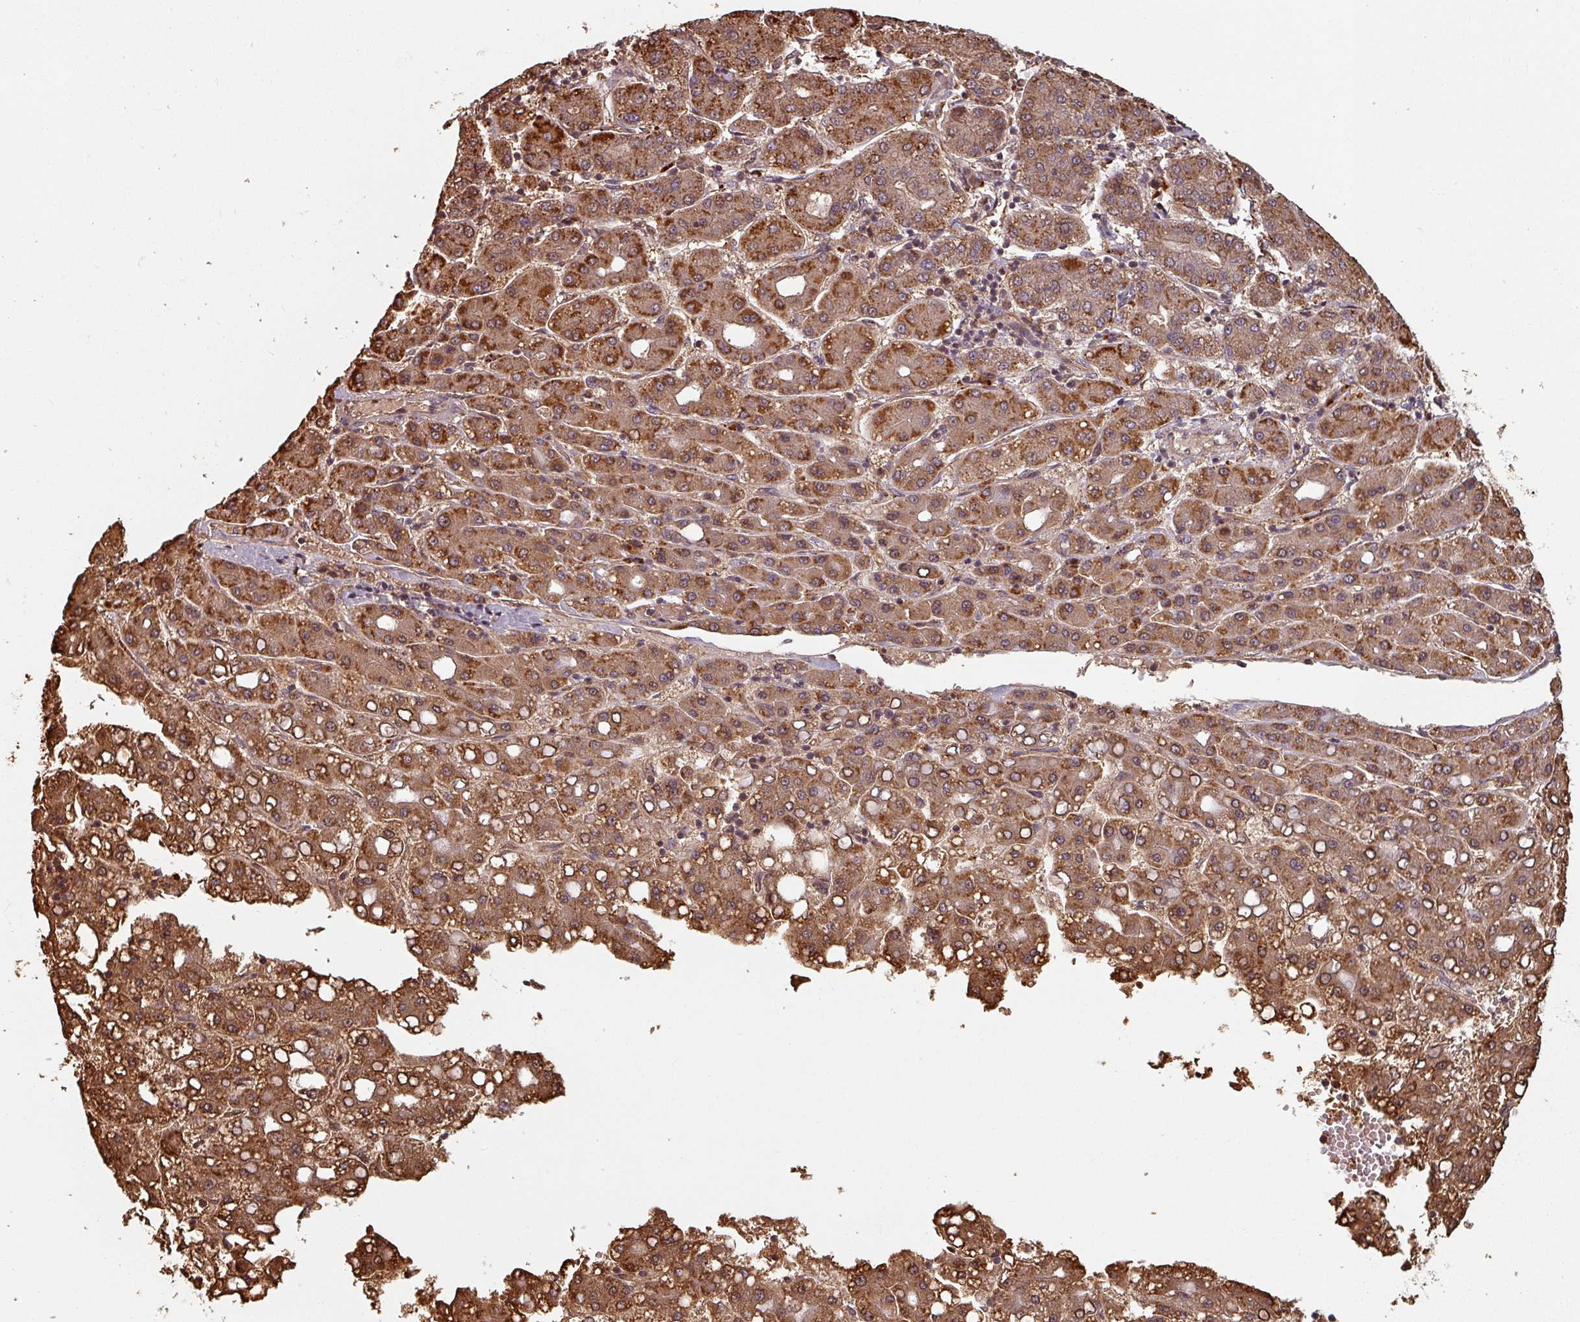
{"staining": {"intensity": "strong", "quantity": ">75%", "location": "cytoplasmic/membranous"}, "tissue": "liver cancer", "cell_type": "Tumor cells", "image_type": "cancer", "snomed": [{"axis": "morphology", "description": "Carcinoma, Hepatocellular, NOS"}, {"axis": "topography", "description": "Liver"}], "caption": "A histopathology image showing strong cytoplasmic/membranous expression in approximately >75% of tumor cells in hepatocellular carcinoma (liver), as visualized by brown immunohistochemical staining.", "gene": "EID1", "patient": {"sex": "male", "age": 65}}